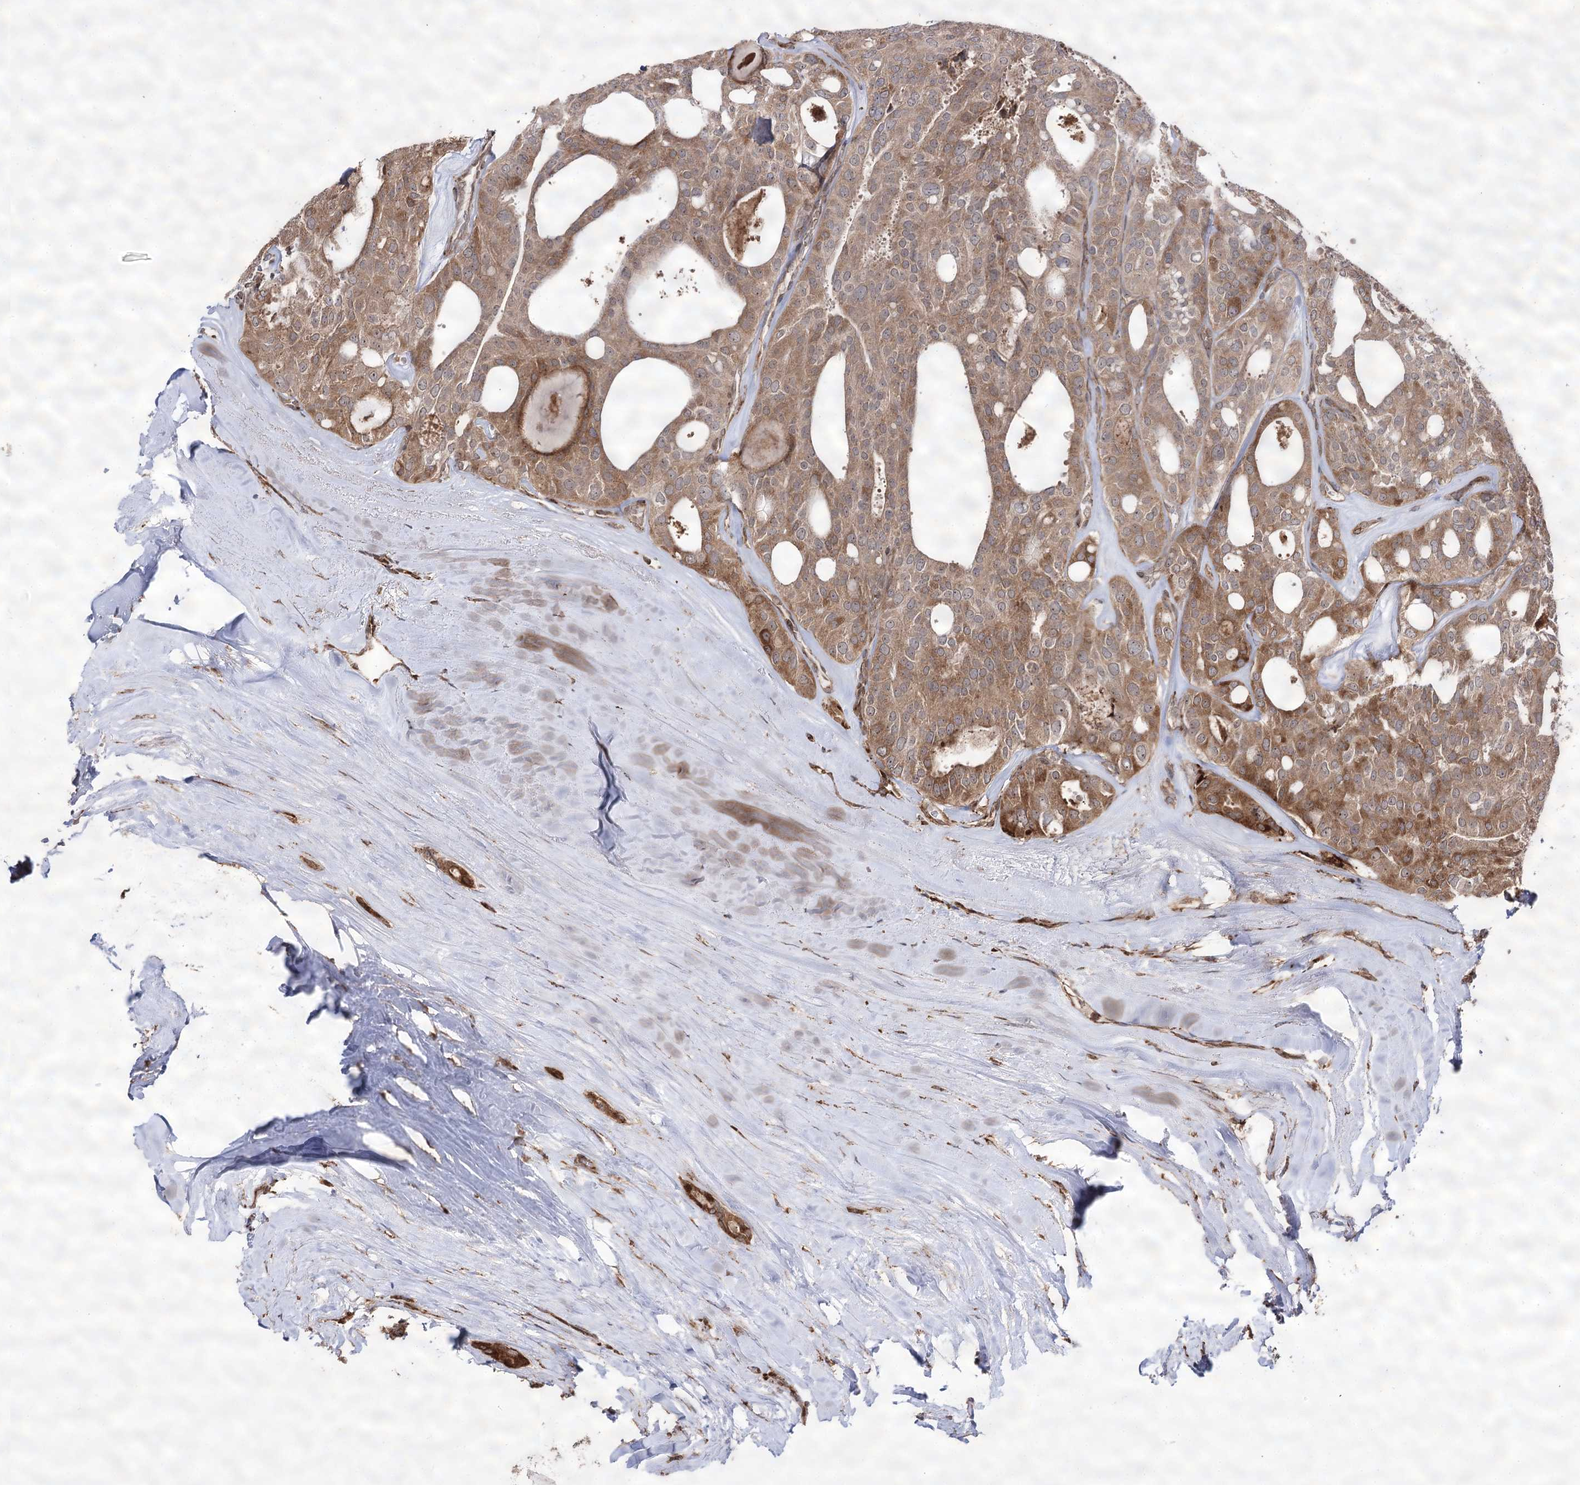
{"staining": {"intensity": "moderate", "quantity": ">75%", "location": "cytoplasmic/membranous"}, "tissue": "thyroid cancer", "cell_type": "Tumor cells", "image_type": "cancer", "snomed": [{"axis": "morphology", "description": "Follicular adenoma carcinoma, NOS"}, {"axis": "topography", "description": "Thyroid gland"}], "caption": "An IHC micrograph of neoplastic tissue is shown. Protein staining in brown labels moderate cytoplasmic/membranous positivity in thyroid follicular adenoma carcinoma within tumor cells. (DAB IHC with brightfield microscopy, high magnification).", "gene": "FANCL", "patient": {"sex": "male", "age": 75}}